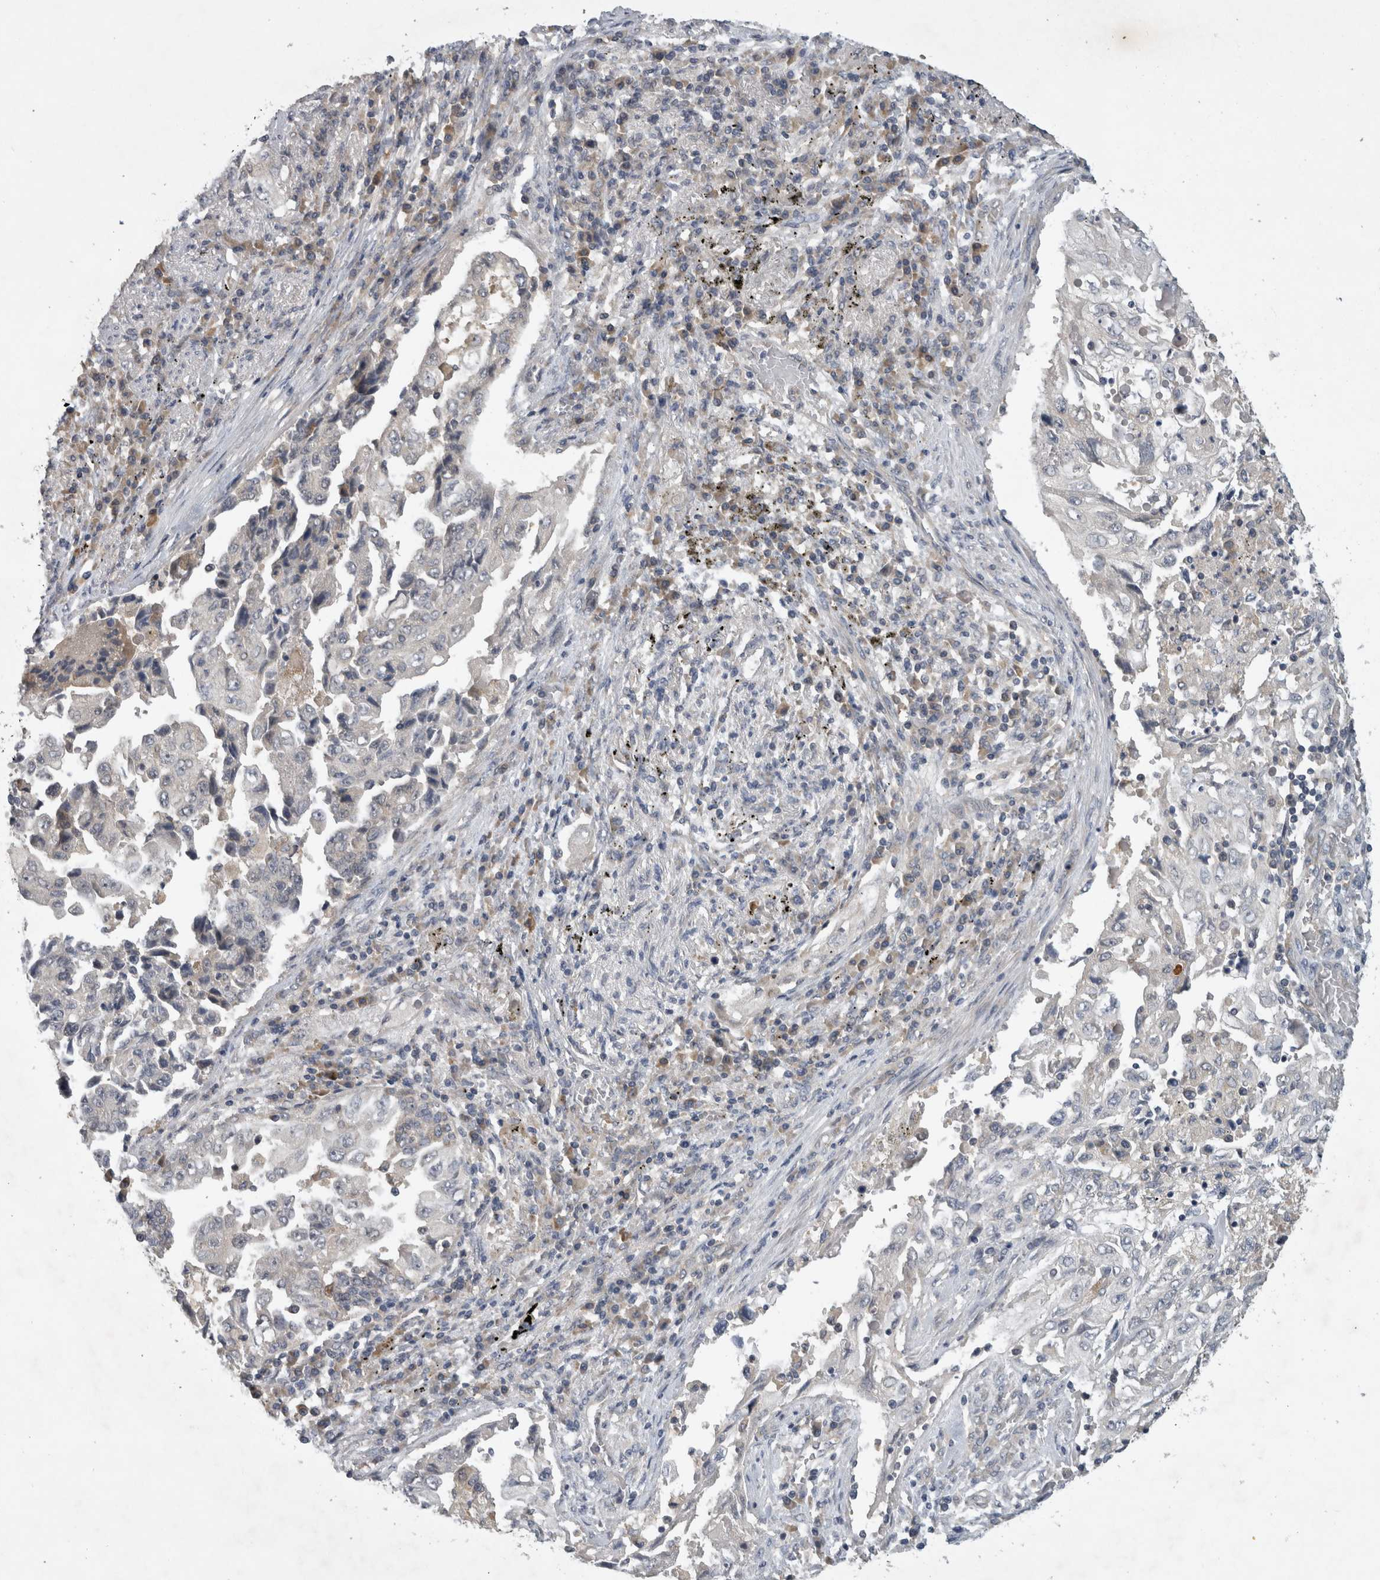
{"staining": {"intensity": "negative", "quantity": "none", "location": "none"}, "tissue": "lung cancer", "cell_type": "Tumor cells", "image_type": "cancer", "snomed": [{"axis": "morphology", "description": "Adenocarcinoma, NOS"}, {"axis": "topography", "description": "Lung"}], "caption": "IHC histopathology image of lung cancer stained for a protein (brown), which shows no expression in tumor cells.", "gene": "AASDHPPT", "patient": {"sex": "female", "age": 51}}